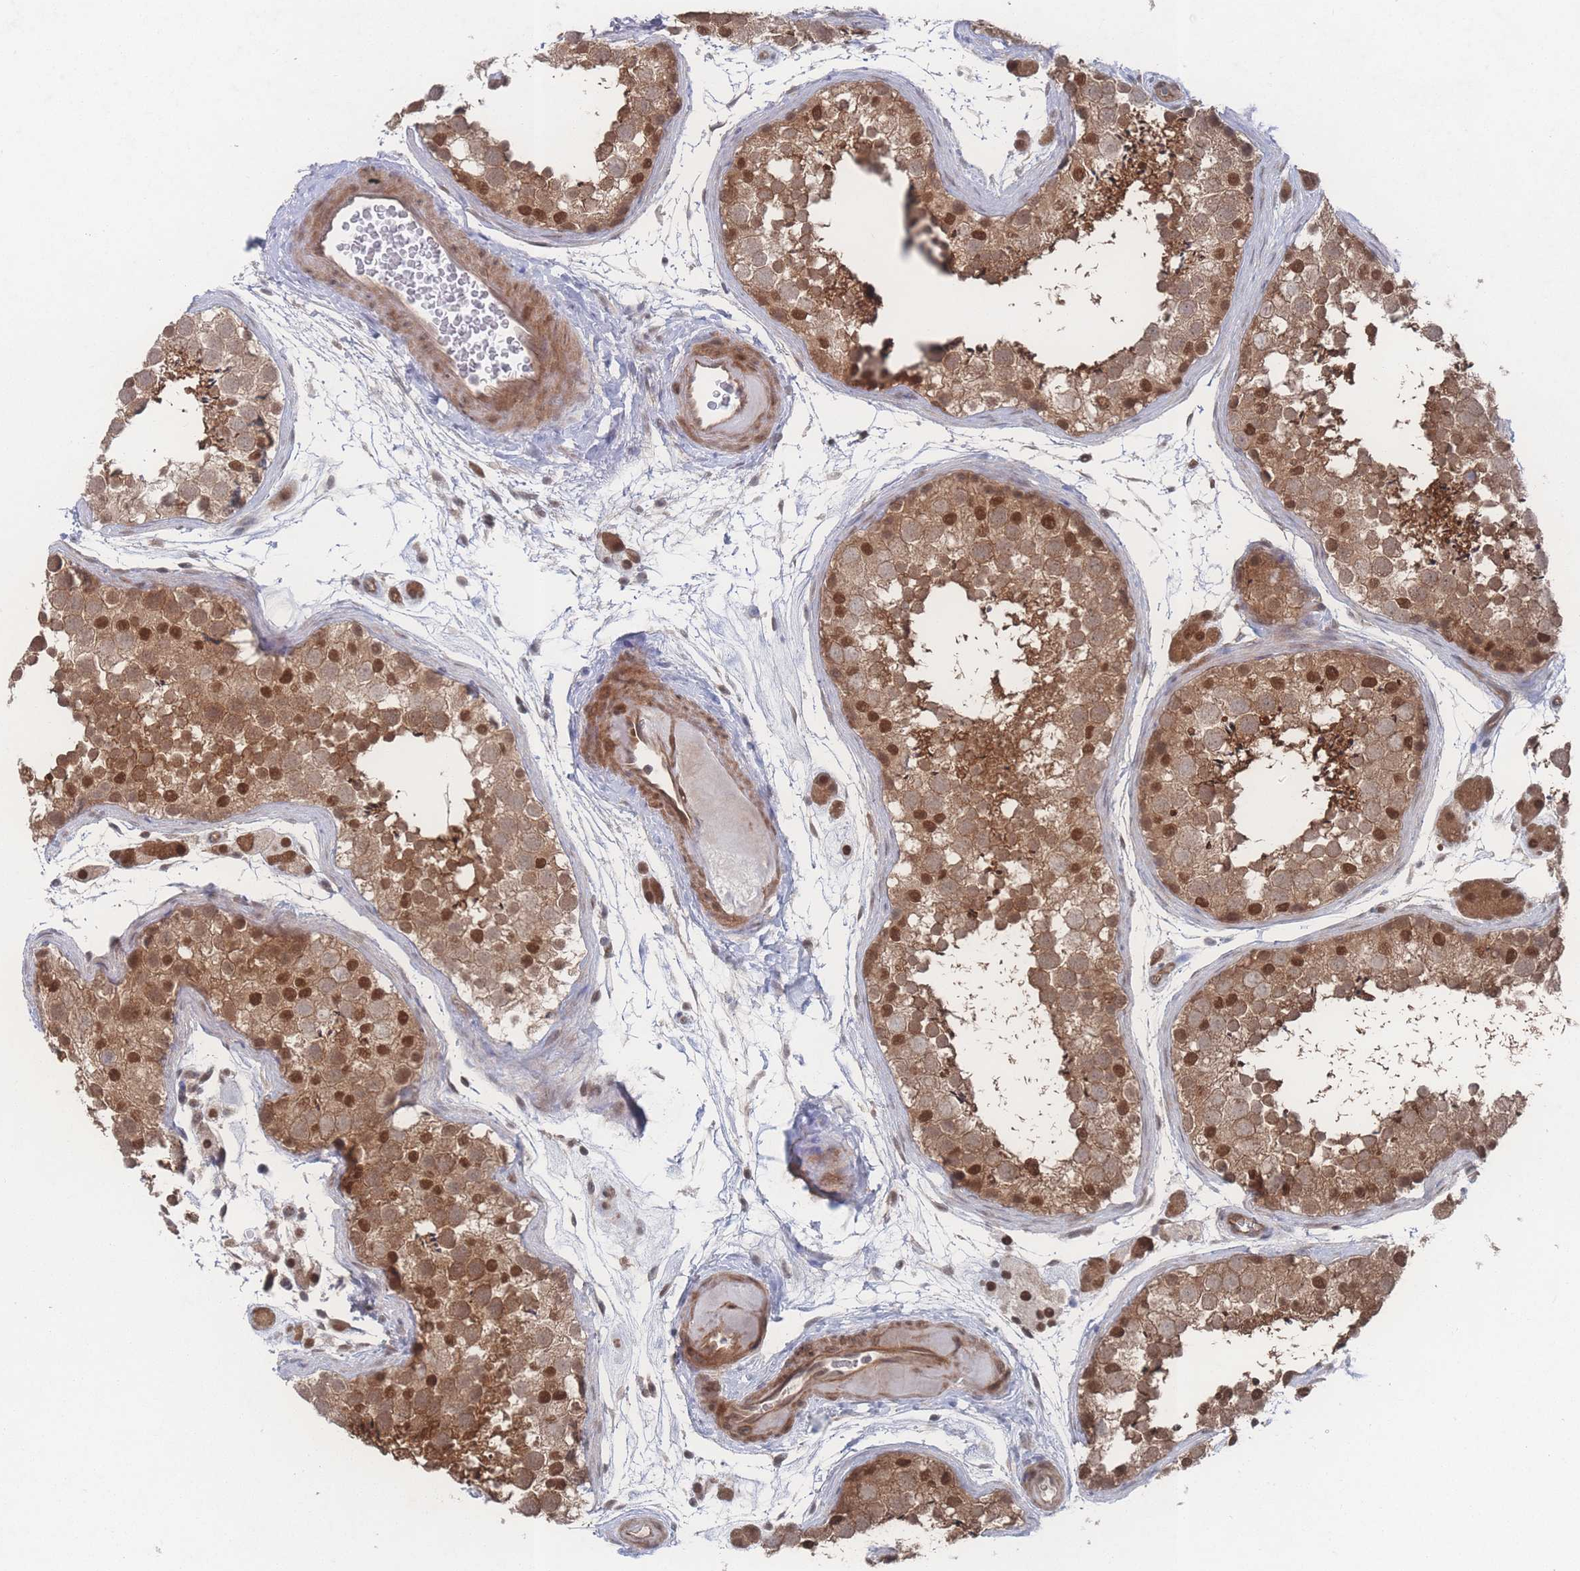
{"staining": {"intensity": "strong", "quantity": ">75%", "location": "cytoplasmic/membranous,nuclear"}, "tissue": "testis", "cell_type": "Cells in seminiferous ducts", "image_type": "normal", "snomed": [{"axis": "morphology", "description": "Normal tissue, NOS"}, {"axis": "topography", "description": "Testis"}], "caption": "This histopathology image reveals normal testis stained with immunohistochemistry to label a protein in brown. The cytoplasmic/membranous,nuclear of cells in seminiferous ducts show strong positivity for the protein. Nuclei are counter-stained blue.", "gene": "PSMA1", "patient": {"sex": "male", "age": 41}}